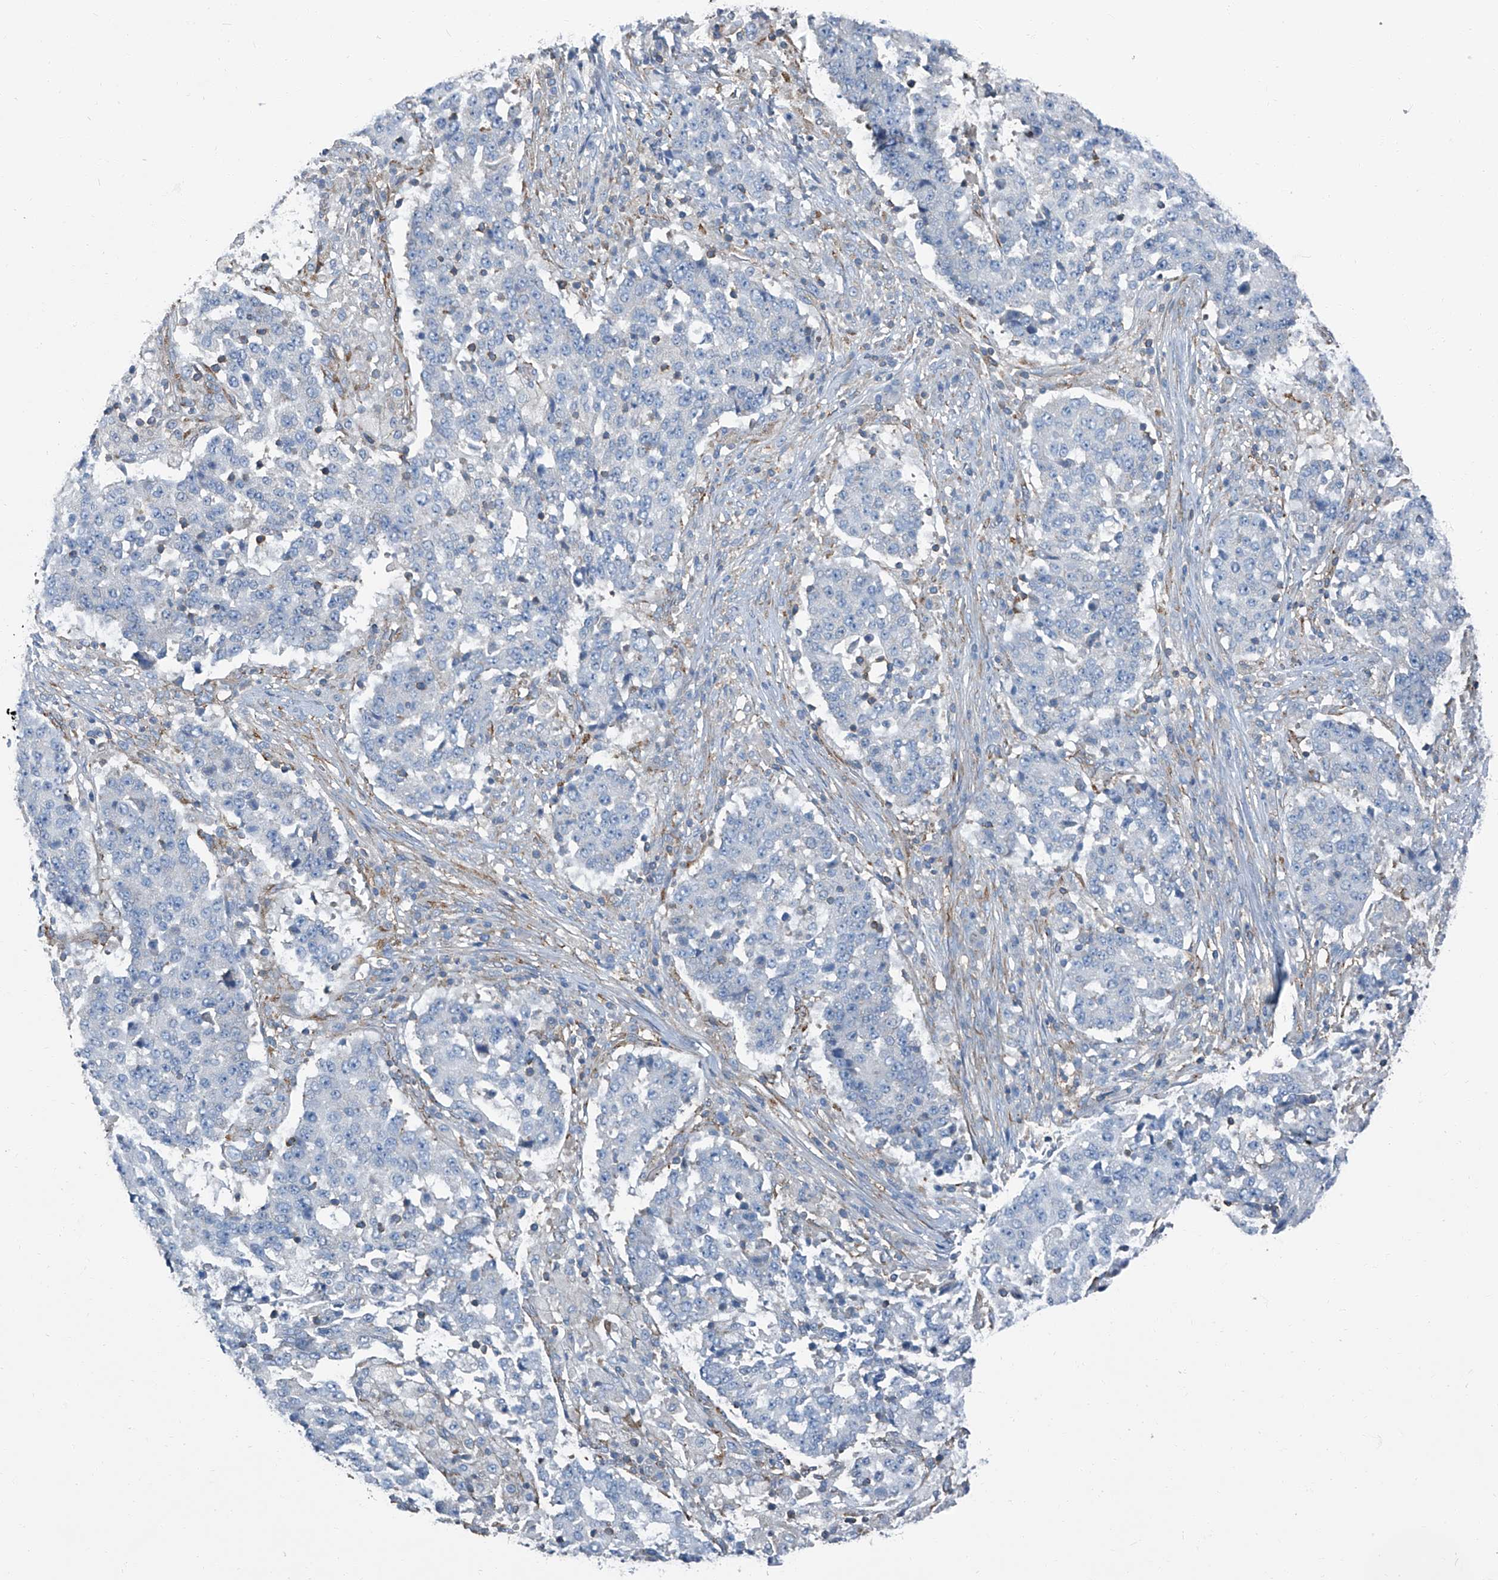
{"staining": {"intensity": "negative", "quantity": "none", "location": "none"}, "tissue": "stomach cancer", "cell_type": "Tumor cells", "image_type": "cancer", "snomed": [{"axis": "morphology", "description": "Adenocarcinoma, NOS"}, {"axis": "topography", "description": "Stomach"}], "caption": "Stomach cancer was stained to show a protein in brown. There is no significant staining in tumor cells.", "gene": "SEPTIN7", "patient": {"sex": "male", "age": 59}}